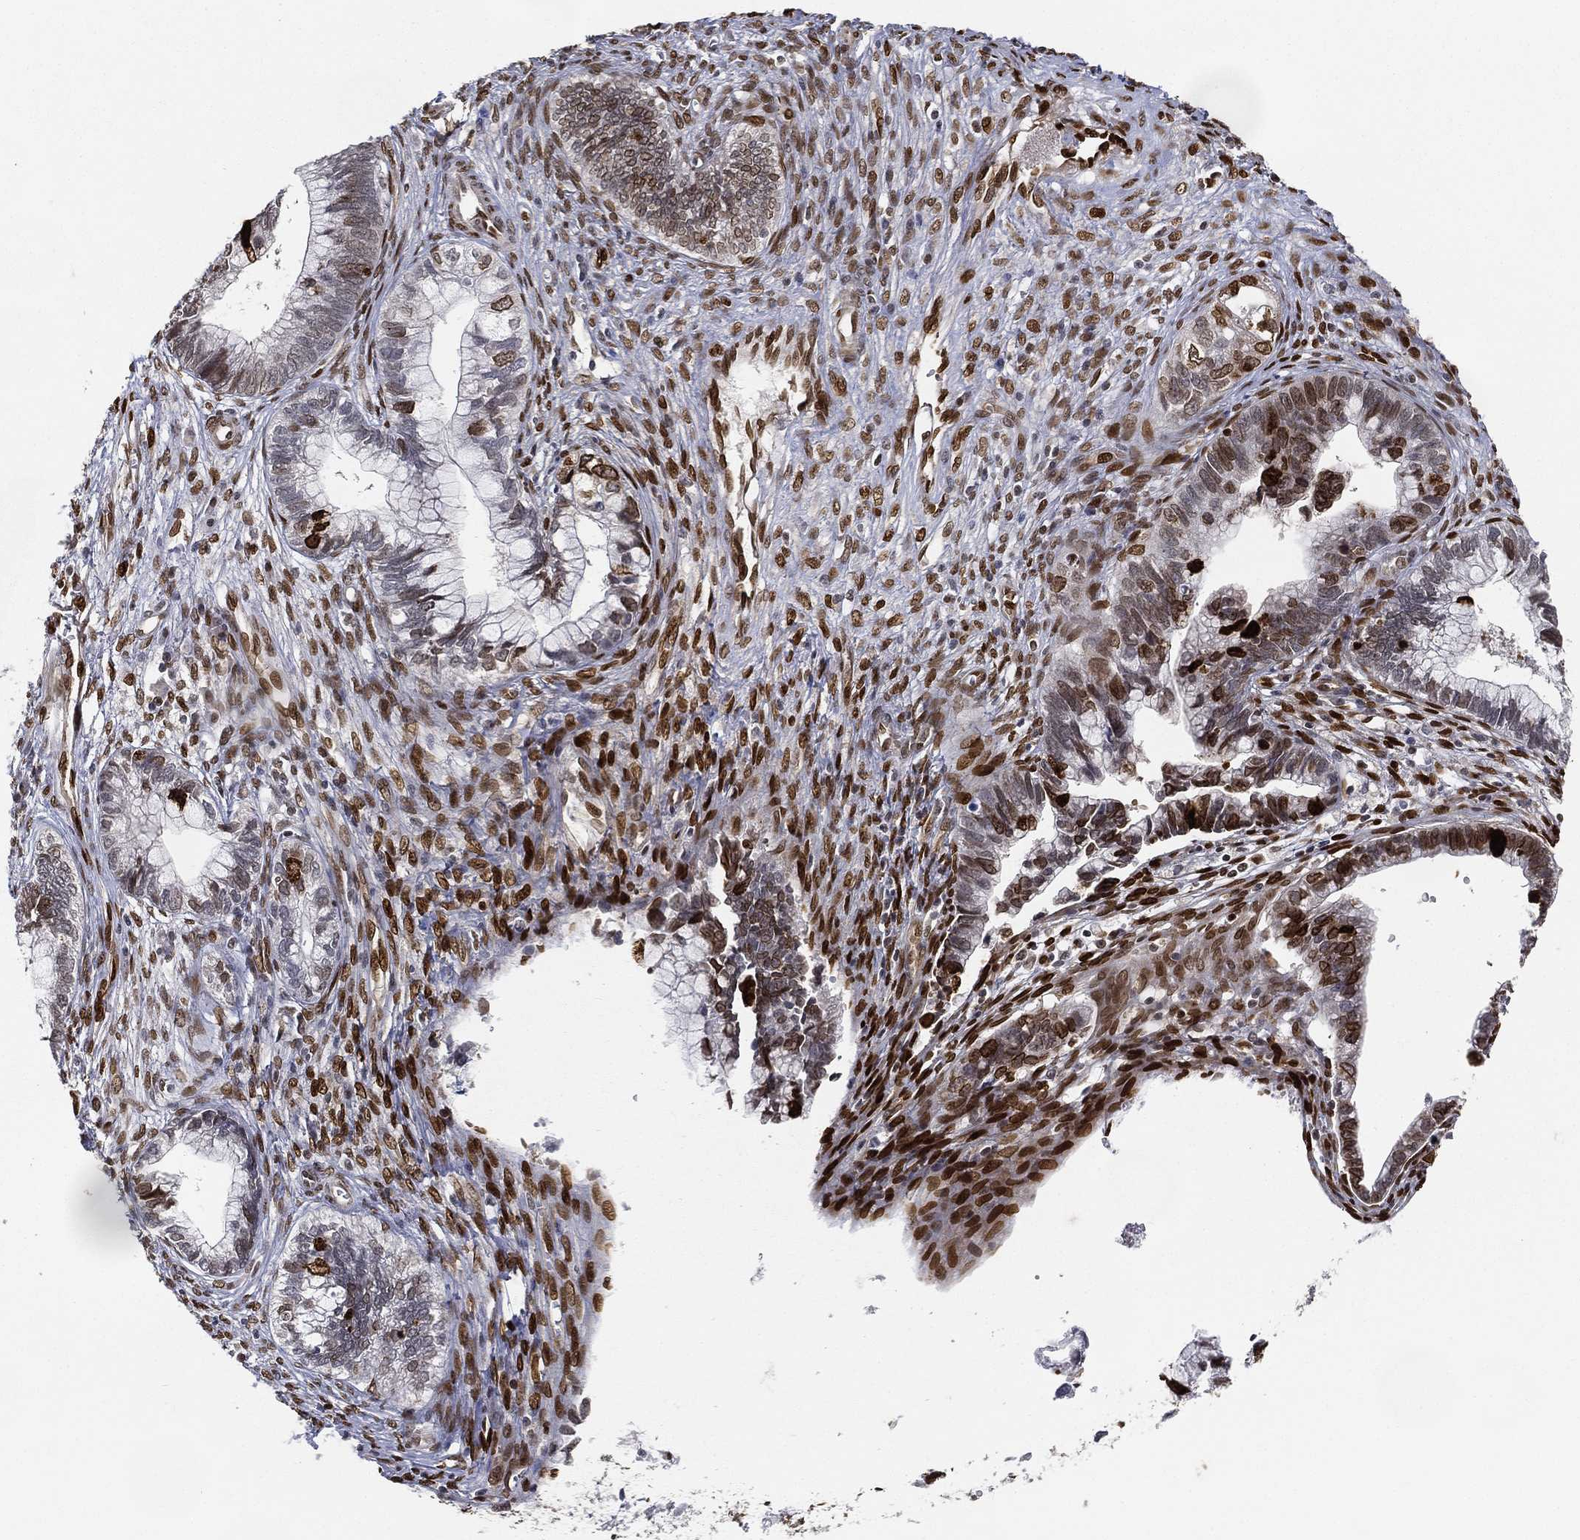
{"staining": {"intensity": "strong", "quantity": "25%-75%", "location": "nuclear"}, "tissue": "cervical cancer", "cell_type": "Tumor cells", "image_type": "cancer", "snomed": [{"axis": "morphology", "description": "Adenocarcinoma, NOS"}, {"axis": "topography", "description": "Cervix"}], "caption": "Strong nuclear staining for a protein is identified in approximately 25%-75% of tumor cells of cervical adenocarcinoma using immunohistochemistry.", "gene": "LMNB1", "patient": {"sex": "female", "age": 44}}